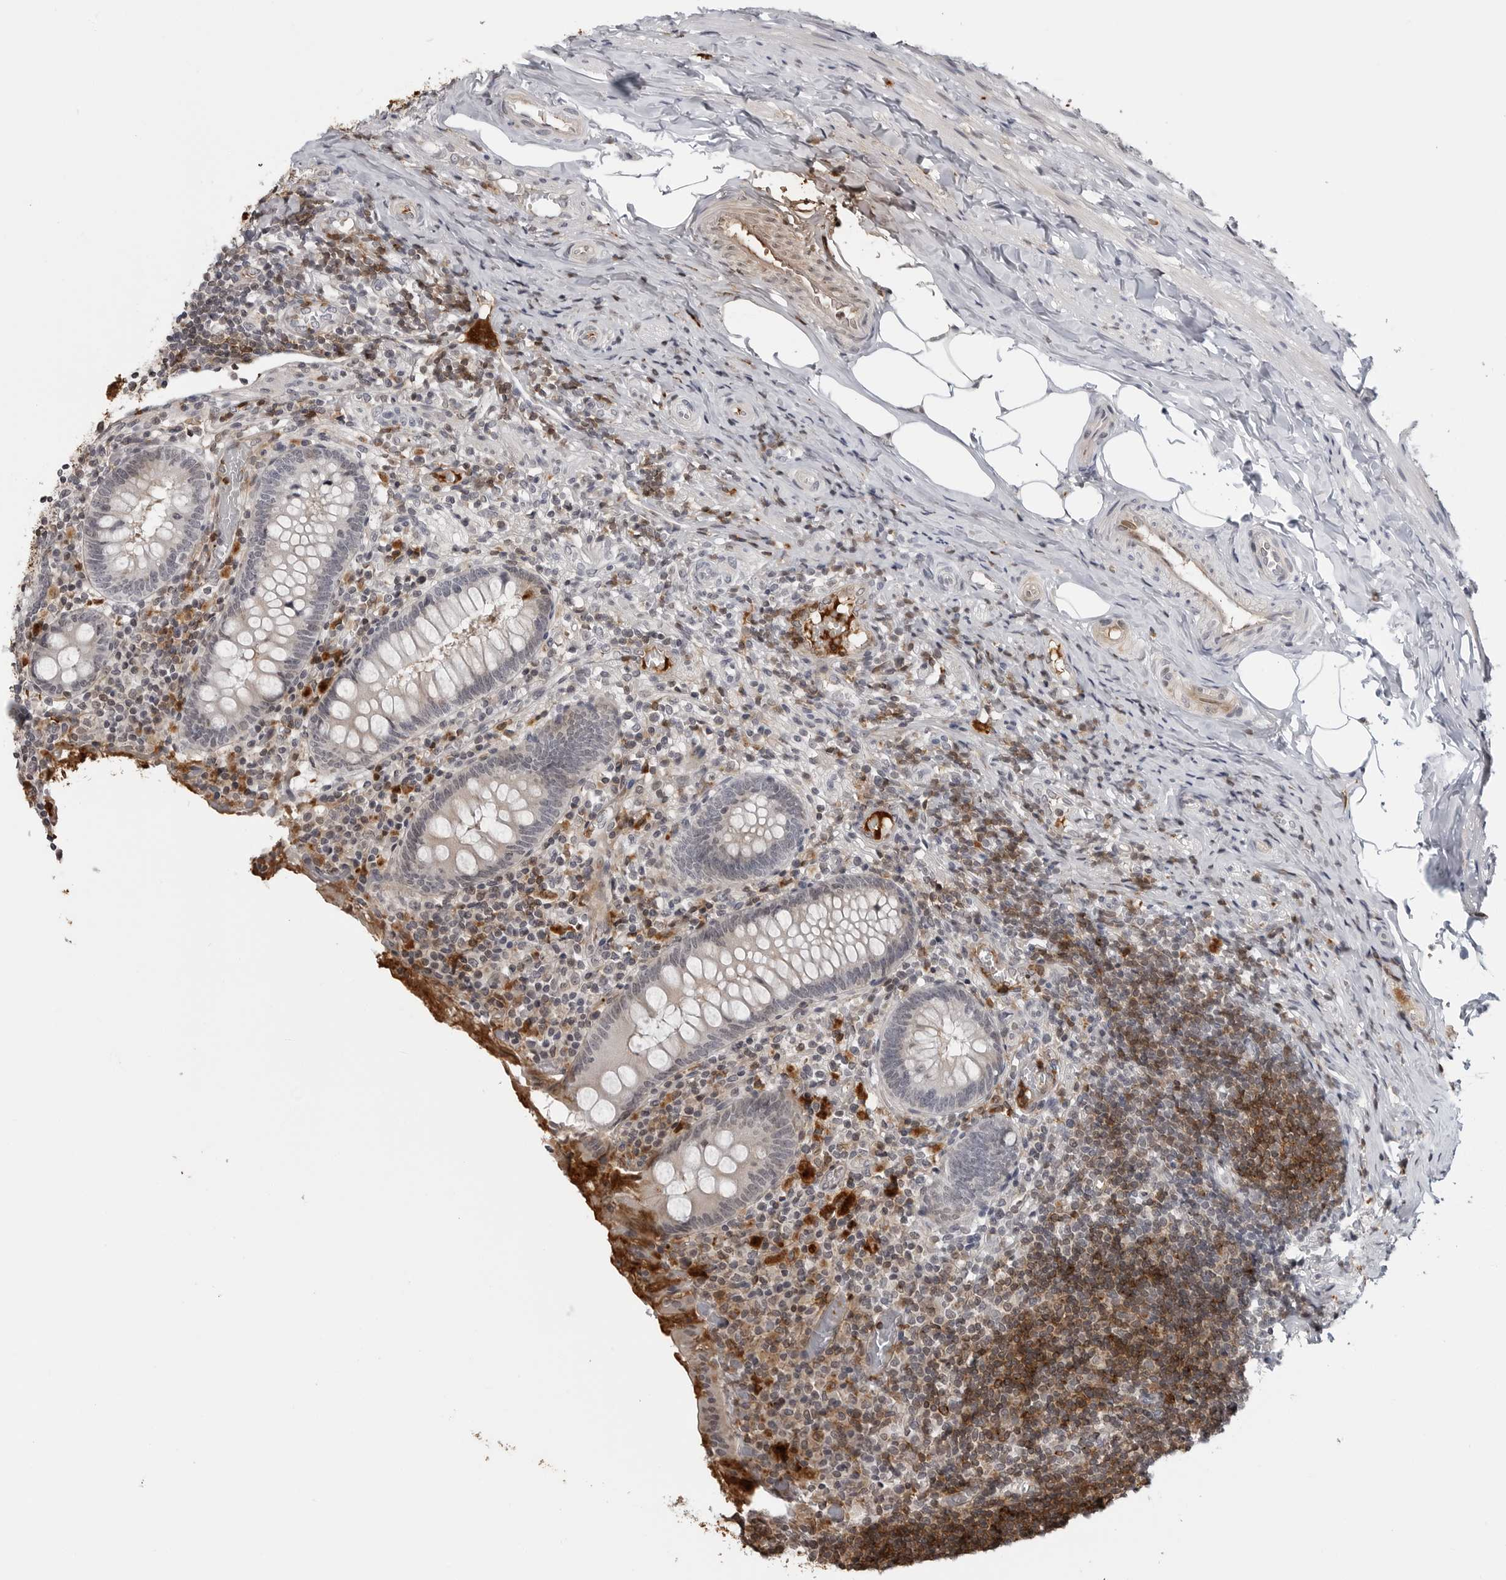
{"staining": {"intensity": "strong", "quantity": "<25%", "location": "cytoplasmic/membranous"}, "tissue": "appendix", "cell_type": "Glandular cells", "image_type": "normal", "snomed": [{"axis": "morphology", "description": "Normal tissue, NOS"}, {"axis": "topography", "description": "Appendix"}], "caption": "Strong cytoplasmic/membranous protein staining is seen in approximately <25% of glandular cells in appendix.", "gene": "CXCR5", "patient": {"sex": "female", "age": 17}}